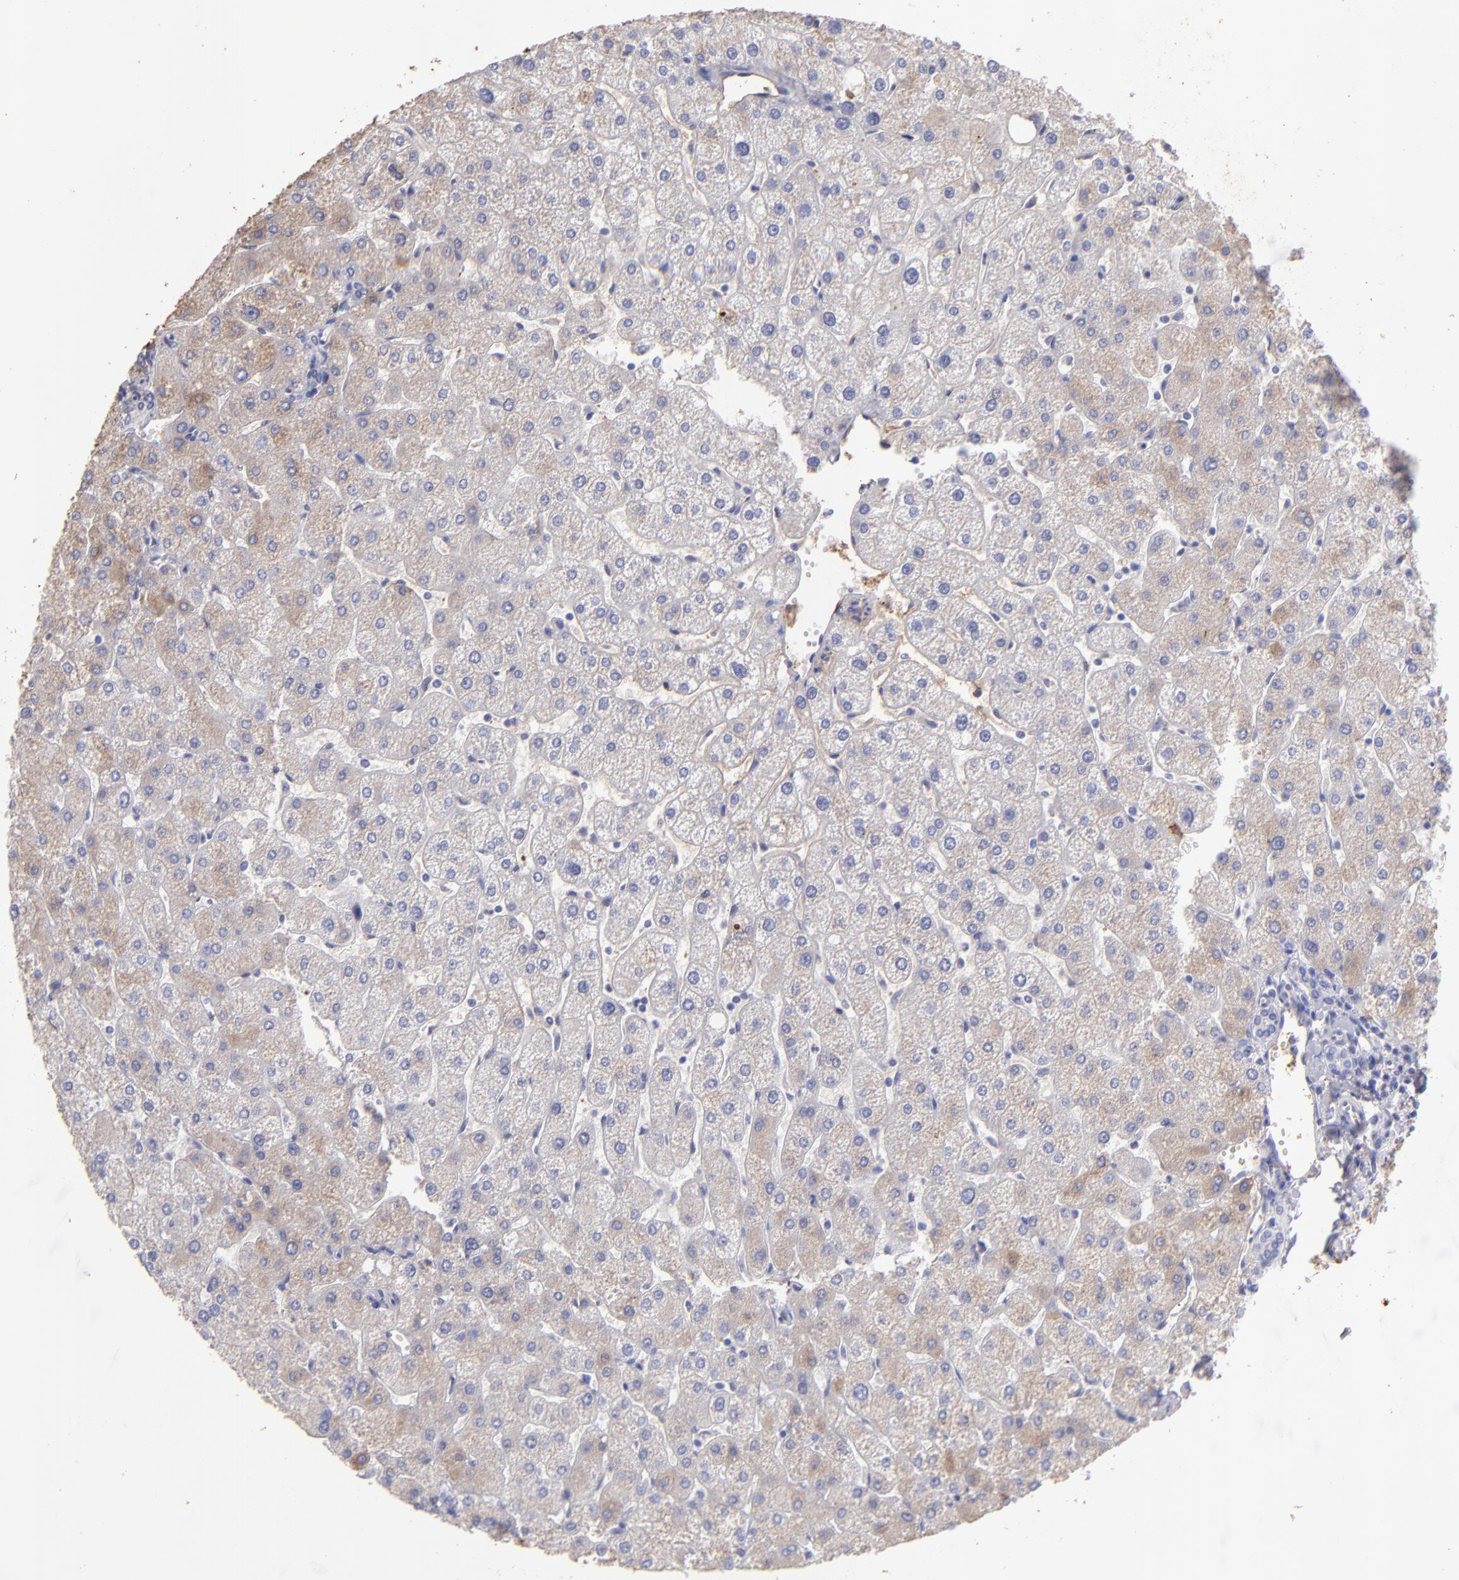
{"staining": {"intensity": "negative", "quantity": "none", "location": "none"}, "tissue": "liver", "cell_type": "Cholangiocytes", "image_type": "normal", "snomed": [{"axis": "morphology", "description": "Normal tissue, NOS"}, {"axis": "topography", "description": "Liver"}], "caption": "IHC photomicrograph of unremarkable liver: liver stained with DAB (3,3'-diaminobenzidine) reveals no significant protein positivity in cholangiocytes. (DAB immunohistochemistry (IHC) visualized using brightfield microscopy, high magnification).", "gene": "FGB", "patient": {"sex": "male", "age": 67}}